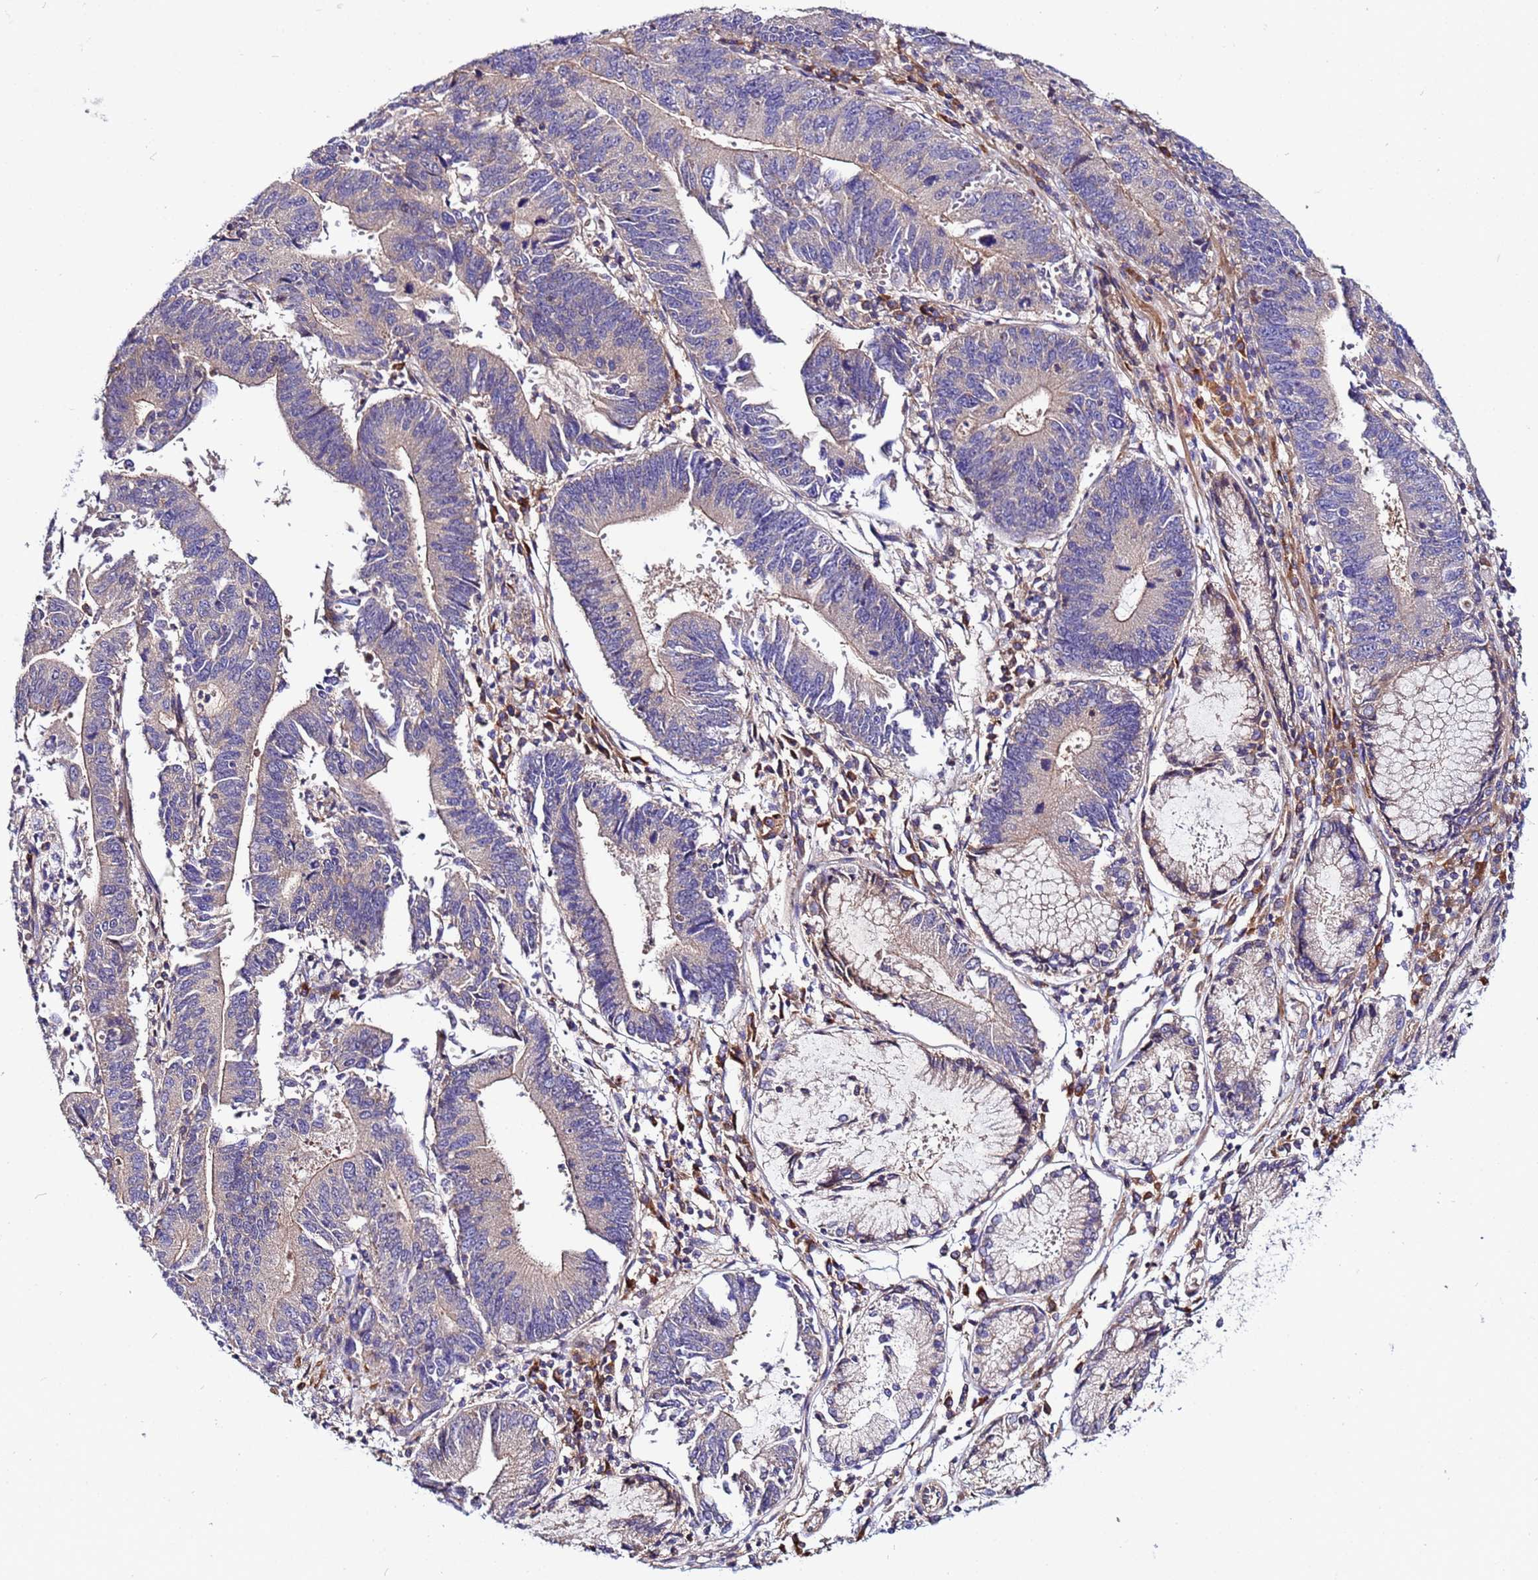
{"staining": {"intensity": "moderate", "quantity": "<25%", "location": "cytoplasmic/membranous"}, "tissue": "stomach cancer", "cell_type": "Tumor cells", "image_type": "cancer", "snomed": [{"axis": "morphology", "description": "Adenocarcinoma, NOS"}, {"axis": "topography", "description": "Stomach"}], "caption": "Immunohistochemistry micrograph of neoplastic tissue: human adenocarcinoma (stomach) stained using IHC displays low levels of moderate protein expression localized specifically in the cytoplasmic/membranous of tumor cells, appearing as a cytoplasmic/membranous brown color.", "gene": "STK38", "patient": {"sex": "male", "age": 59}}